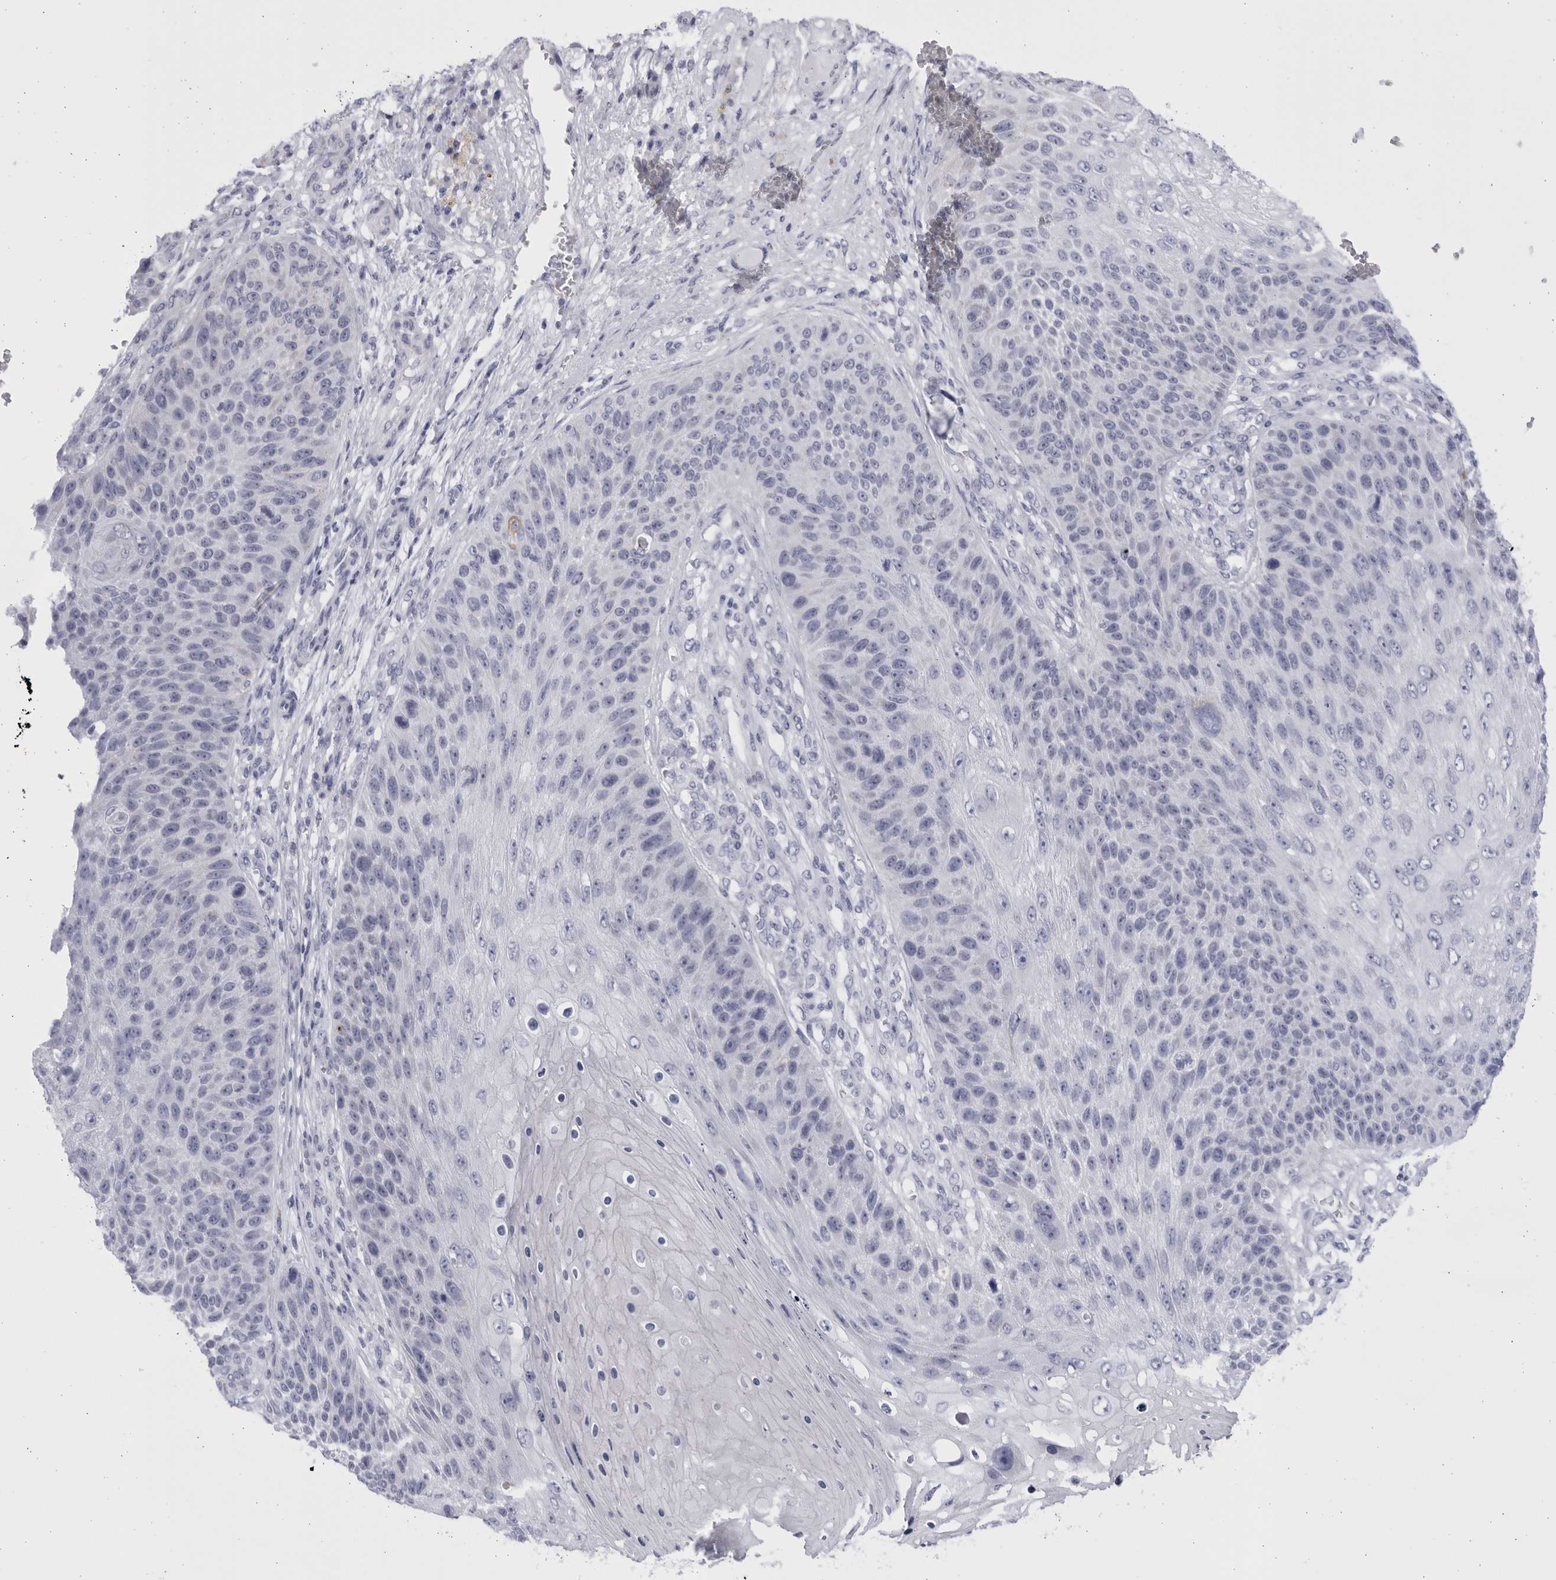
{"staining": {"intensity": "negative", "quantity": "none", "location": "none"}, "tissue": "skin cancer", "cell_type": "Tumor cells", "image_type": "cancer", "snomed": [{"axis": "morphology", "description": "Squamous cell carcinoma, NOS"}, {"axis": "topography", "description": "Skin"}], "caption": "Tumor cells are negative for brown protein staining in skin cancer.", "gene": "CCDC181", "patient": {"sex": "female", "age": 88}}